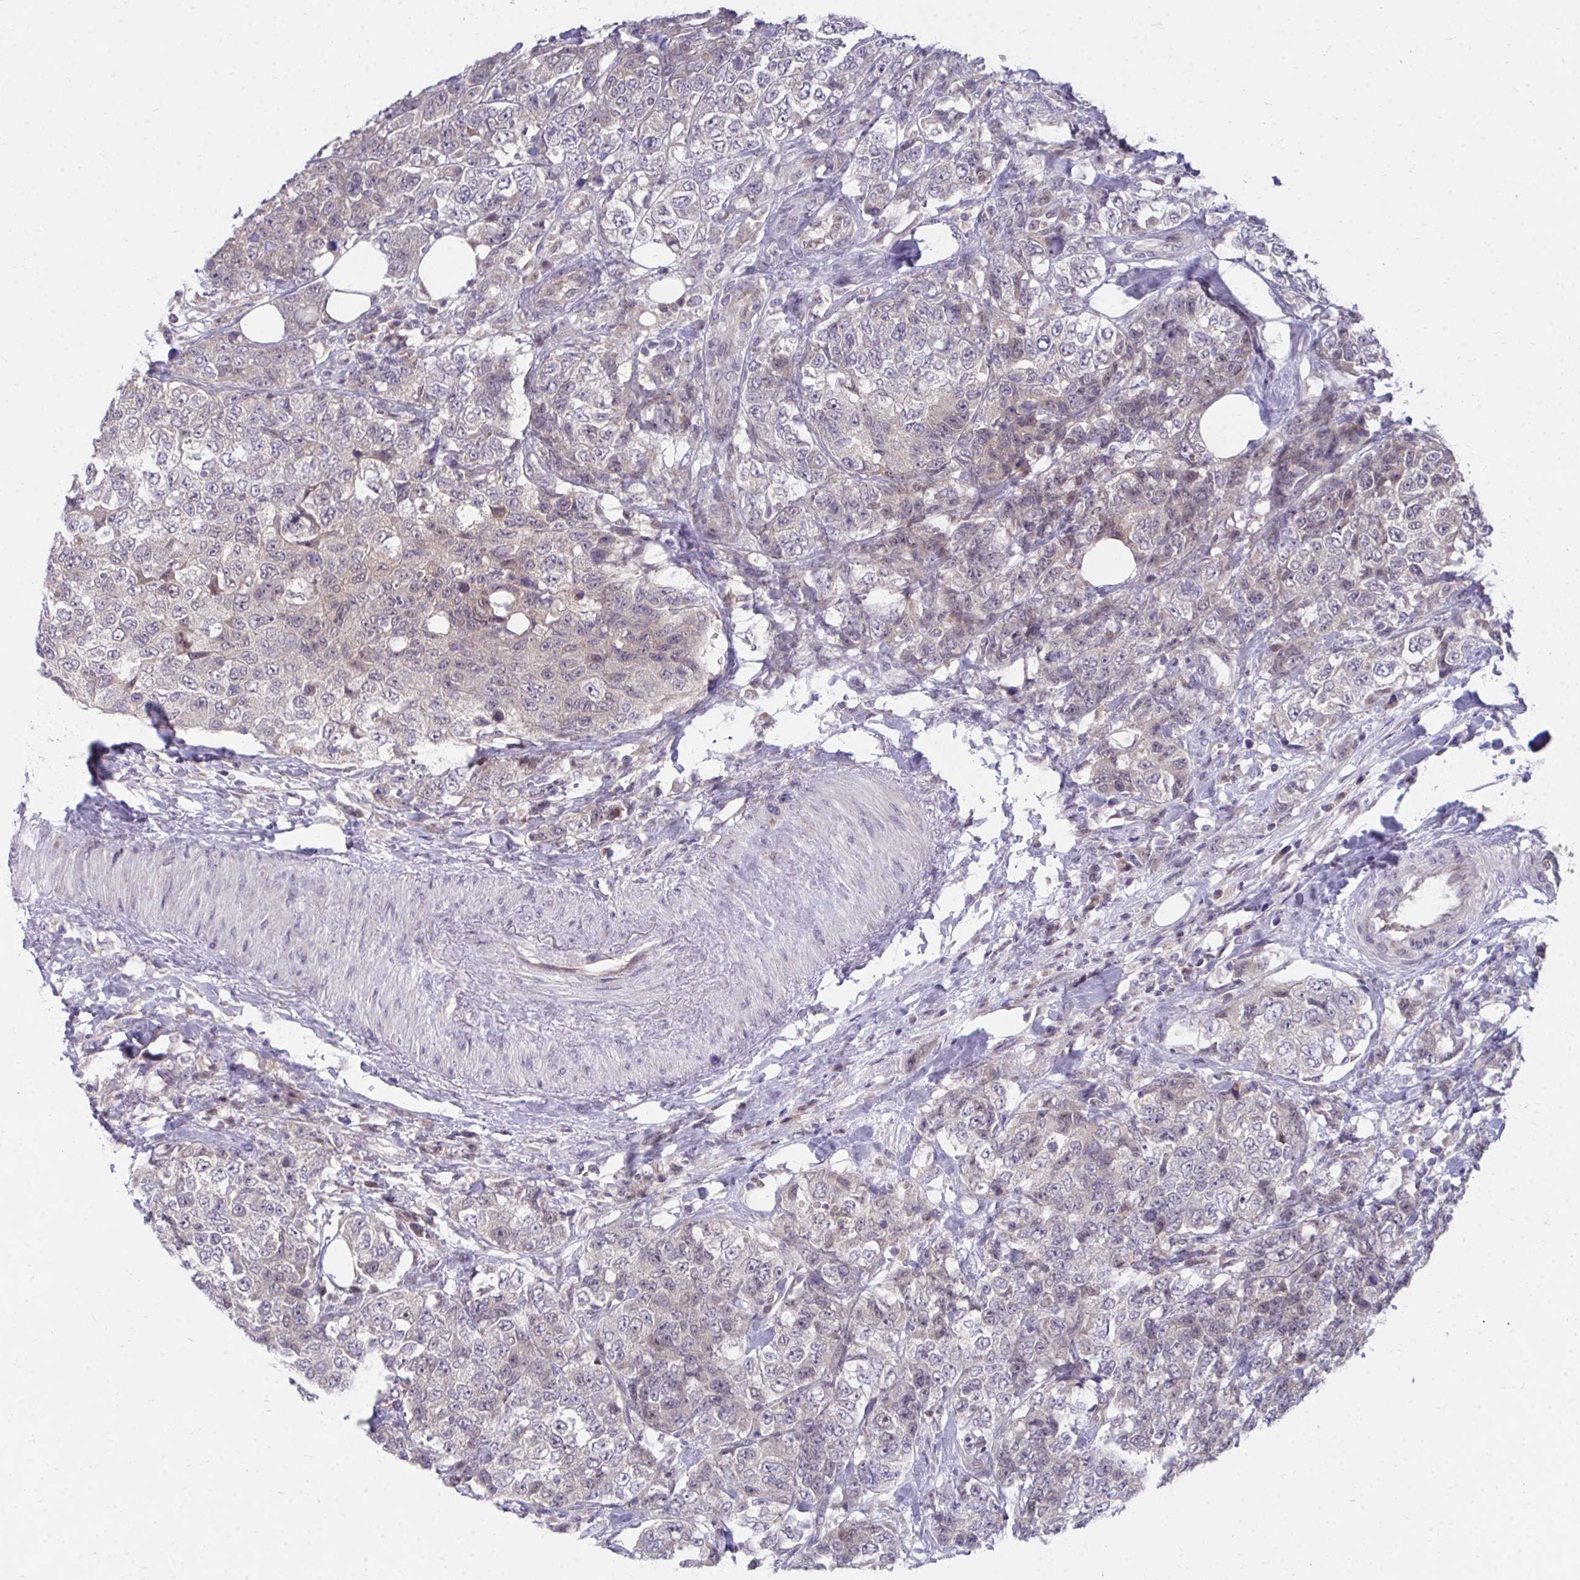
{"staining": {"intensity": "negative", "quantity": "none", "location": "none"}, "tissue": "urothelial cancer", "cell_type": "Tumor cells", "image_type": "cancer", "snomed": [{"axis": "morphology", "description": "Urothelial carcinoma, High grade"}, {"axis": "topography", "description": "Urinary bladder"}], "caption": "Immunohistochemistry micrograph of neoplastic tissue: urothelial cancer stained with DAB (3,3'-diaminobenzidine) displays no significant protein expression in tumor cells.", "gene": "MROH8", "patient": {"sex": "female", "age": 78}}